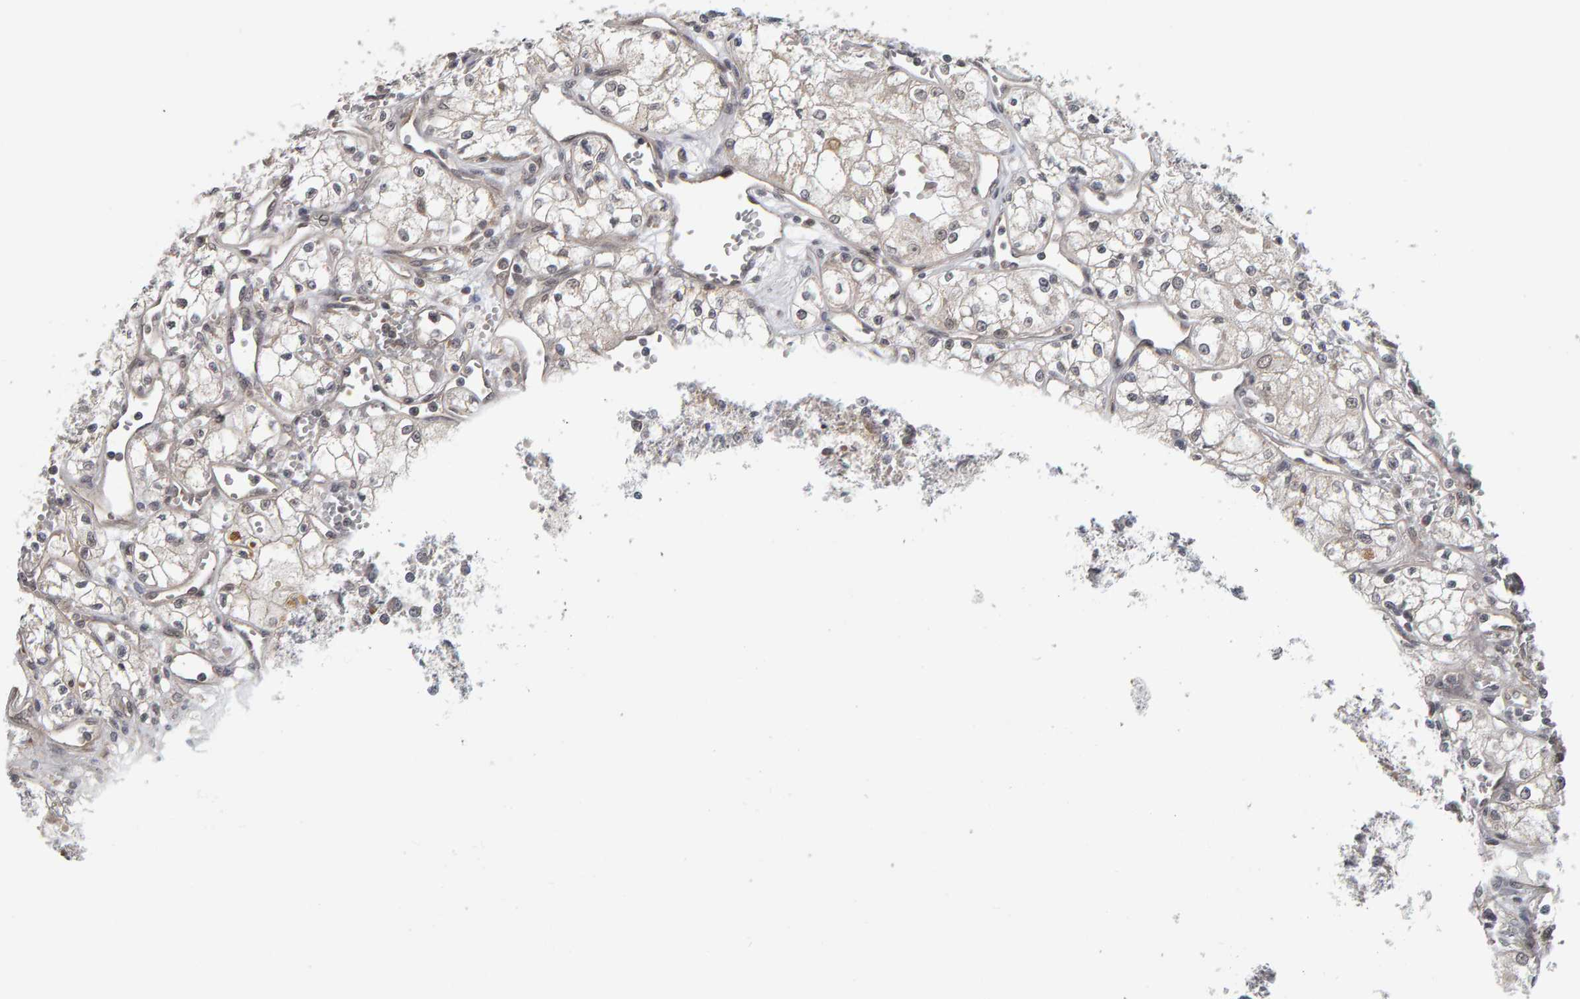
{"staining": {"intensity": "negative", "quantity": "none", "location": "none"}, "tissue": "renal cancer", "cell_type": "Tumor cells", "image_type": "cancer", "snomed": [{"axis": "morphology", "description": "Adenocarcinoma, NOS"}, {"axis": "topography", "description": "Kidney"}], "caption": "Histopathology image shows no protein positivity in tumor cells of adenocarcinoma (renal) tissue.", "gene": "DAP3", "patient": {"sex": "male", "age": 59}}